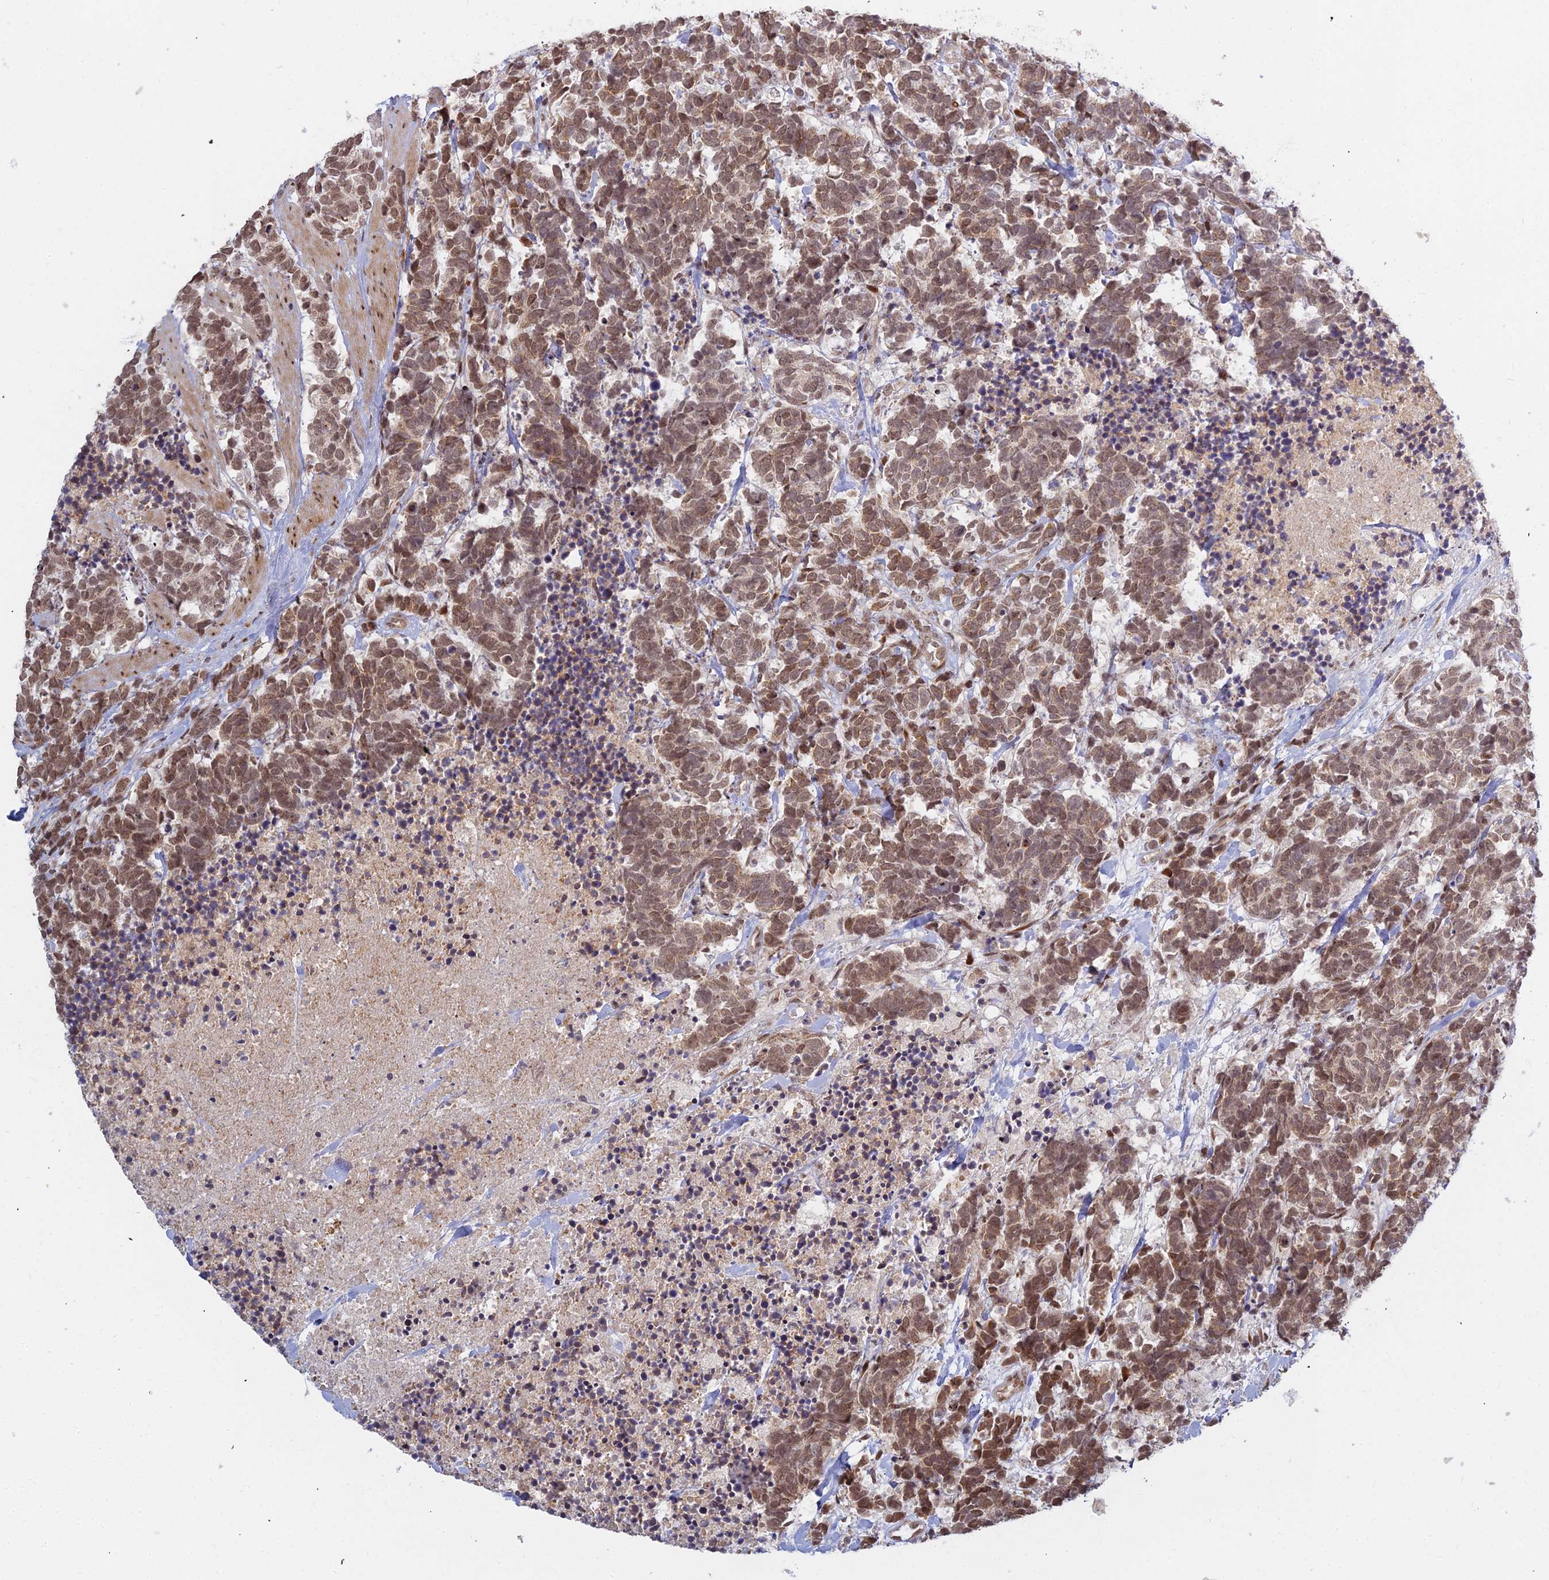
{"staining": {"intensity": "moderate", "quantity": ">75%", "location": "nuclear"}, "tissue": "carcinoid", "cell_type": "Tumor cells", "image_type": "cancer", "snomed": [{"axis": "morphology", "description": "Carcinoma, NOS"}, {"axis": "morphology", "description": "Carcinoid, malignant, NOS"}, {"axis": "topography", "description": "Prostate"}], "caption": "The image exhibits staining of carcinoid, revealing moderate nuclear protein staining (brown color) within tumor cells. The staining is performed using DAB (3,3'-diaminobenzidine) brown chromogen to label protein expression. The nuclei are counter-stained blue using hematoxylin.", "gene": "ABCA2", "patient": {"sex": "male", "age": 57}}